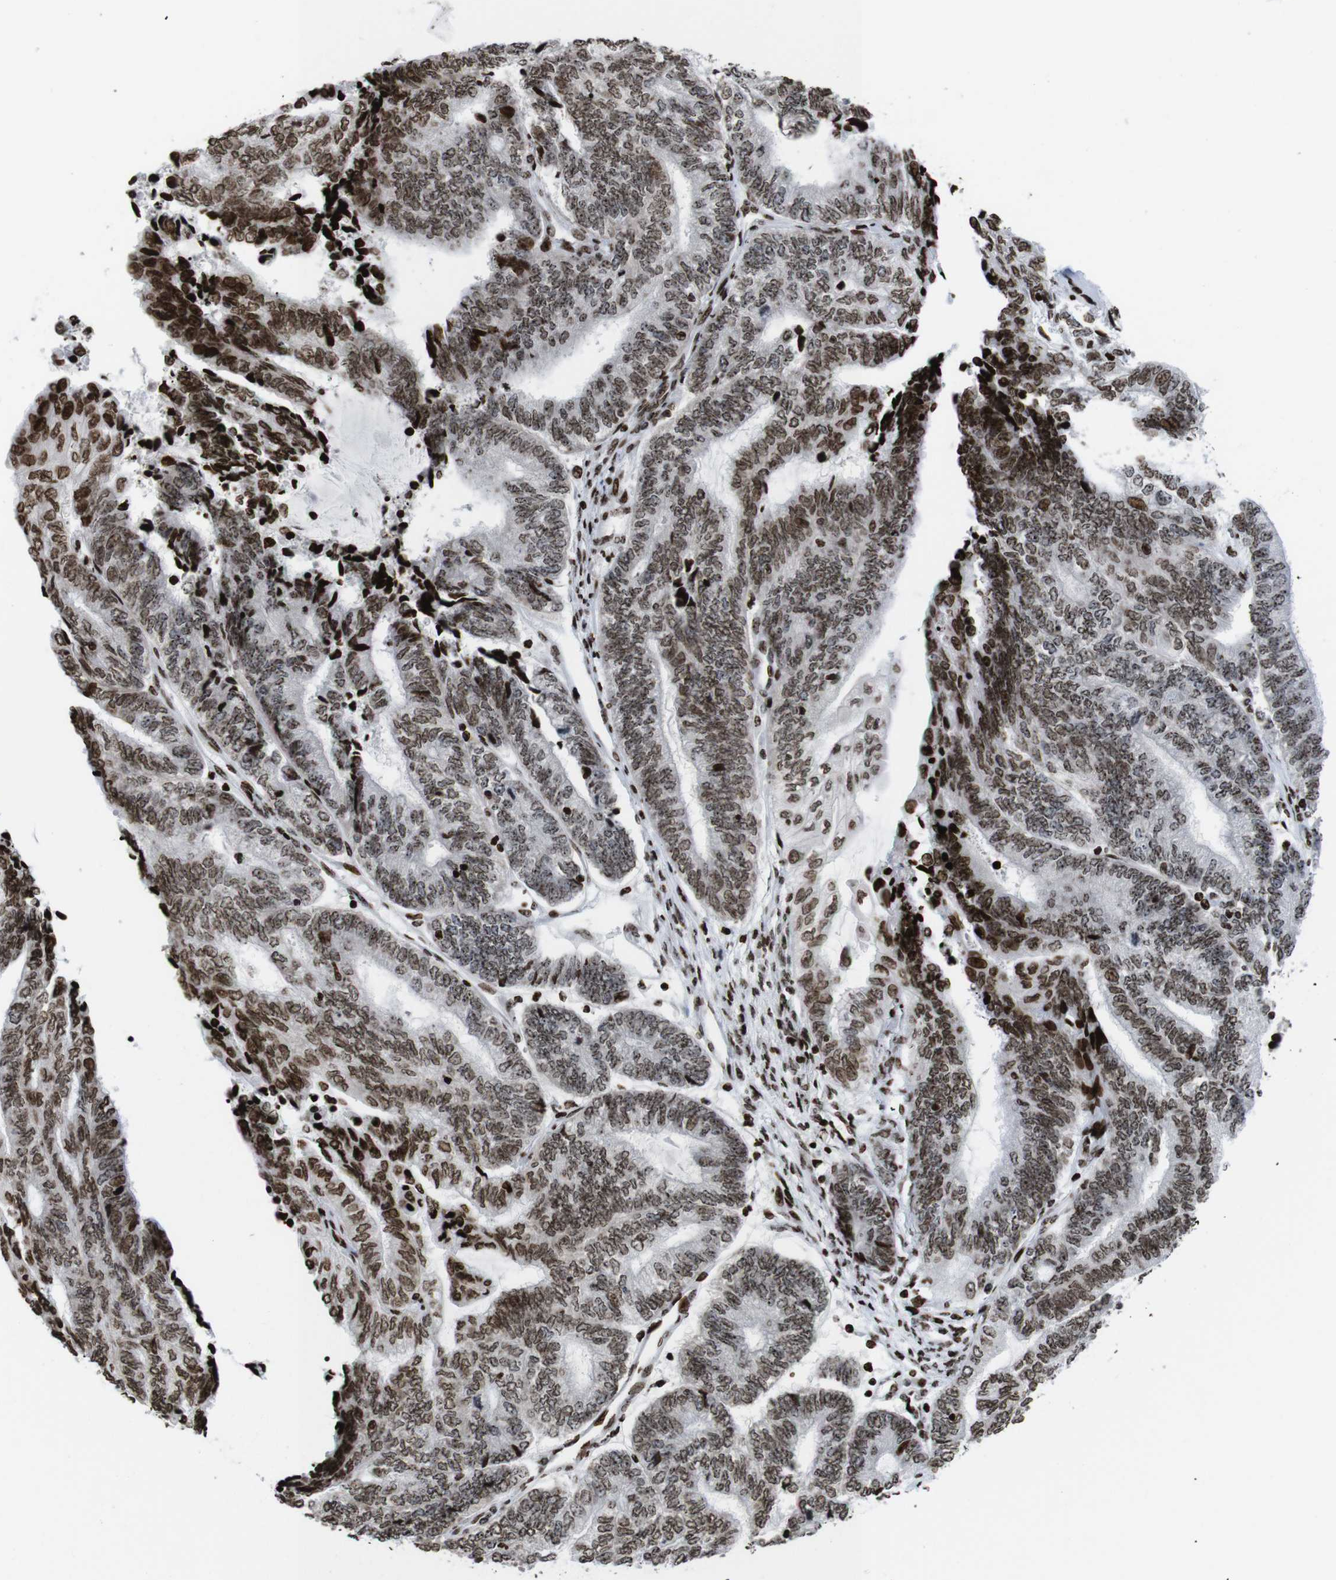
{"staining": {"intensity": "moderate", "quantity": ">75%", "location": "cytoplasmic/membranous,nuclear"}, "tissue": "endometrial cancer", "cell_type": "Tumor cells", "image_type": "cancer", "snomed": [{"axis": "morphology", "description": "Adenocarcinoma, NOS"}, {"axis": "topography", "description": "Uterus"}, {"axis": "topography", "description": "Endometrium"}], "caption": "Endometrial cancer stained with DAB (3,3'-diaminobenzidine) immunohistochemistry (IHC) reveals medium levels of moderate cytoplasmic/membranous and nuclear expression in about >75% of tumor cells.", "gene": "H1-4", "patient": {"sex": "female", "age": 70}}